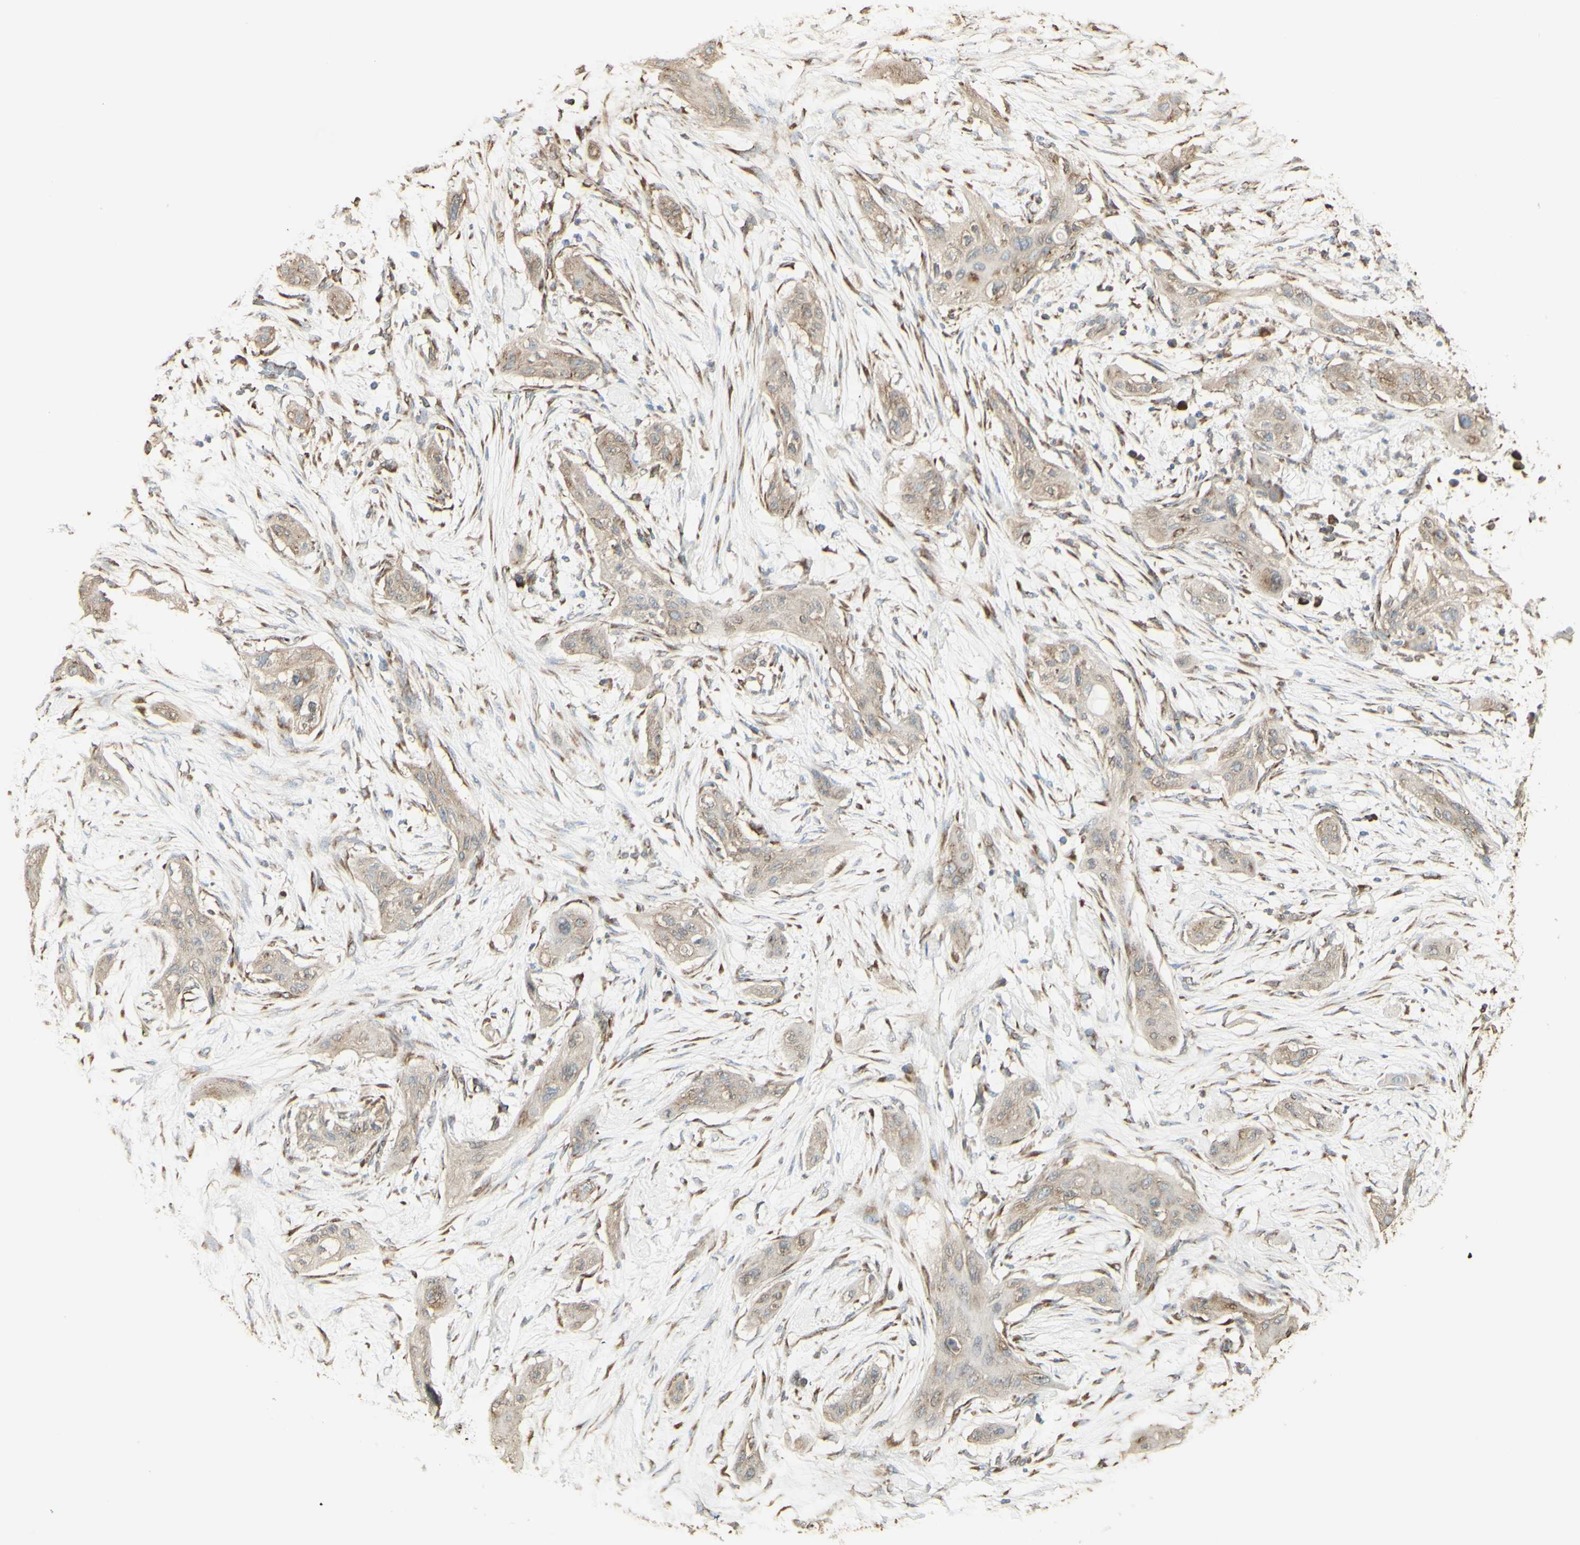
{"staining": {"intensity": "weak", "quantity": ">75%", "location": "cytoplasmic/membranous"}, "tissue": "lung cancer", "cell_type": "Tumor cells", "image_type": "cancer", "snomed": [{"axis": "morphology", "description": "Squamous cell carcinoma, NOS"}, {"axis": "topography", "description": "Lung"}], "caption": "Lung squamous cell carcinoma tissue displays weak cytoplasmic/membranous staining in approximately >75% of tumor cells, visualized by immunohistochemistry. (DAB (3,3'-diaminobenzidine) = brown stain, brightfield microscopy at high magnification).", "gene": "EEF1B2", "patient": {"sex": "female", "age": 47}}